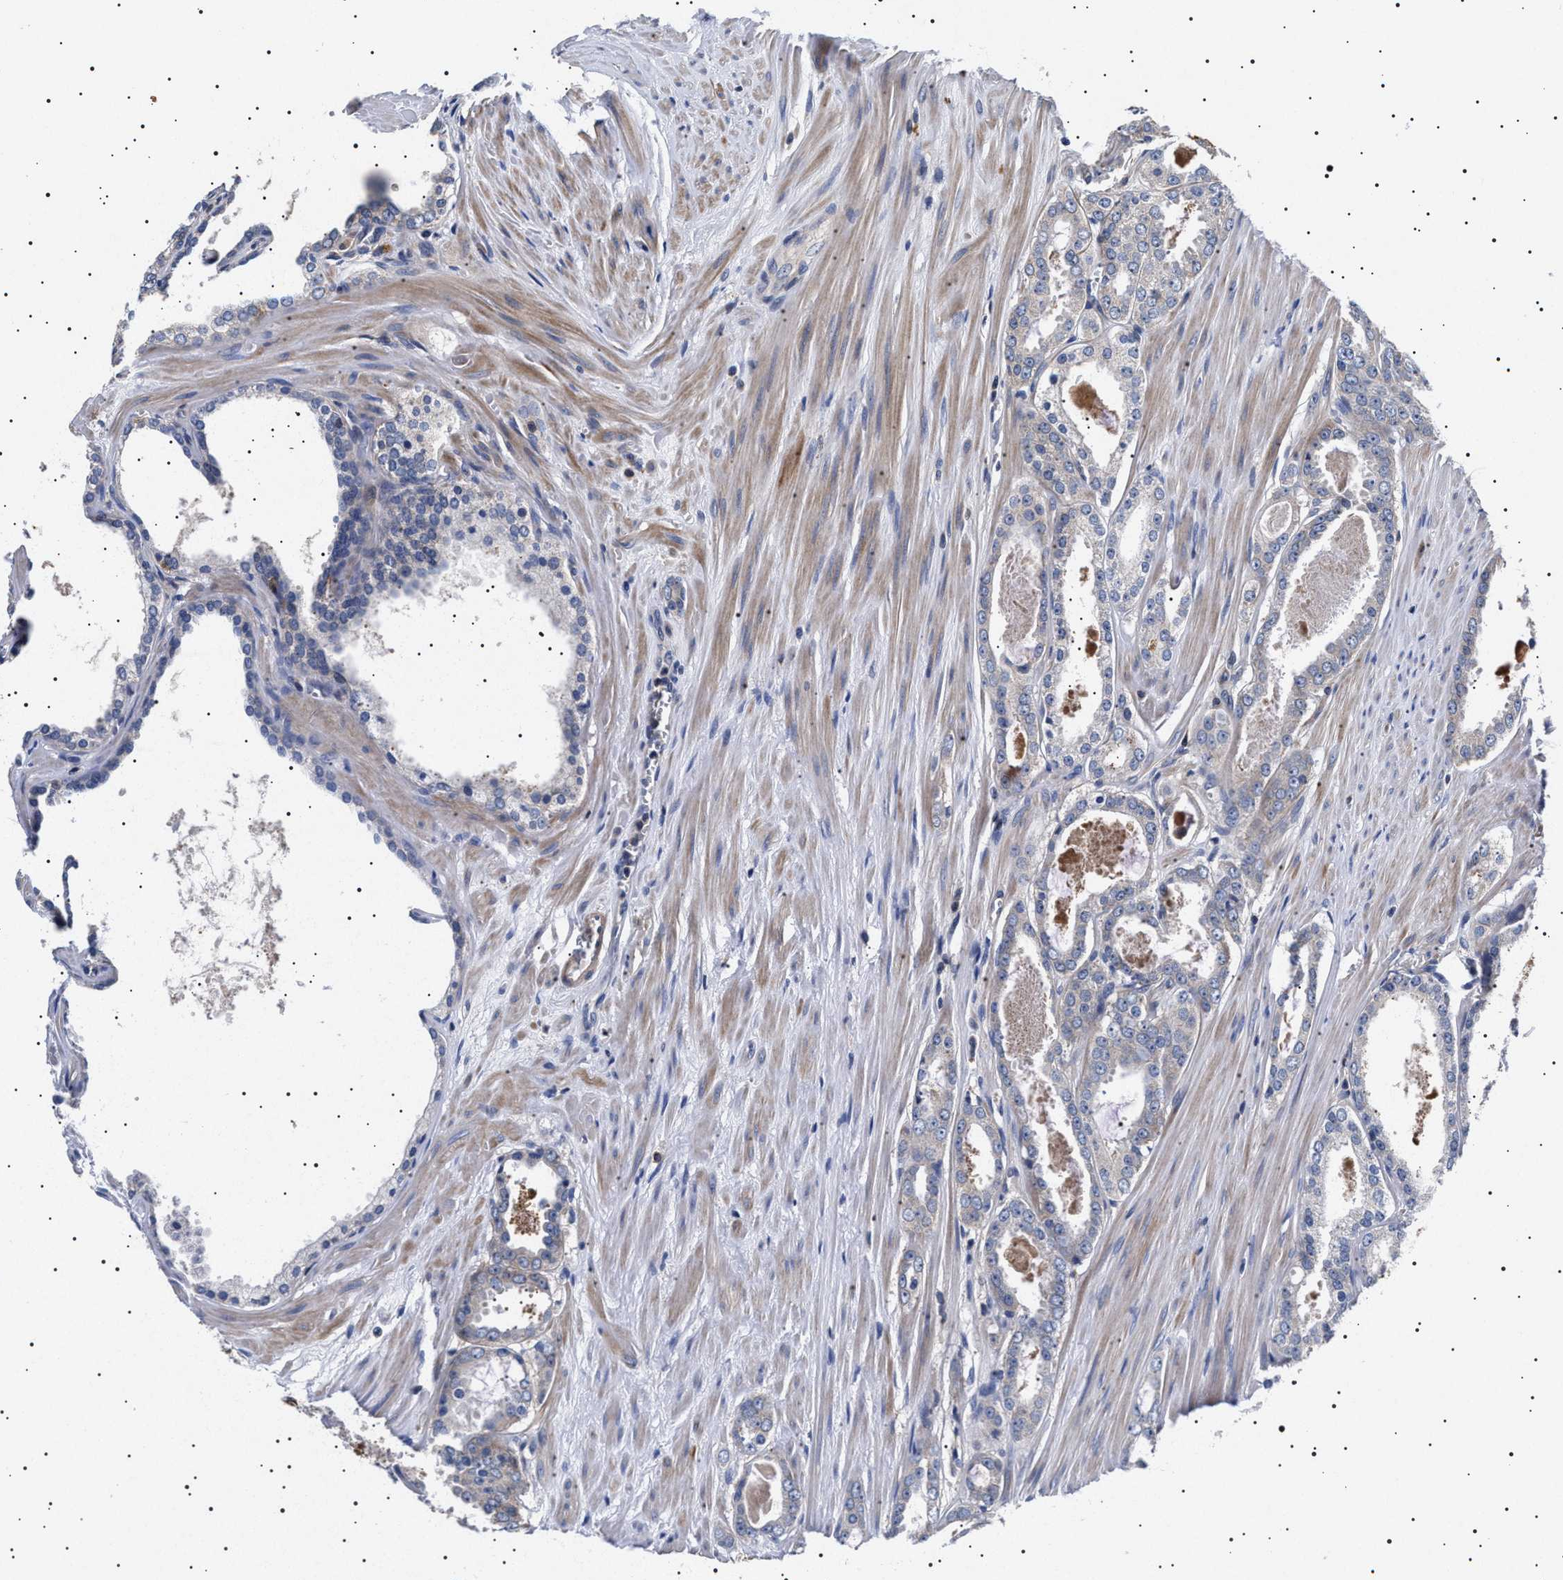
{"staining": {"intensity": "negative", "quantity": "none", "location": "none"}, "tissue": "prostate cancer", "cell_type": "Tumor cells", "image_type": "cancer", "snomed": [{"axis": "morphology", "description": "Adenocarcinoma, Low grade"}, {"axis": "topography", "description": "Prostate"}], "caption": "The micrograph exhibits no staining of tumor cells in prostate cancer (low-grade adenocarcinoma).", "gene": "SLC4A7", "patient": {"sex": "male", "age": 57}}